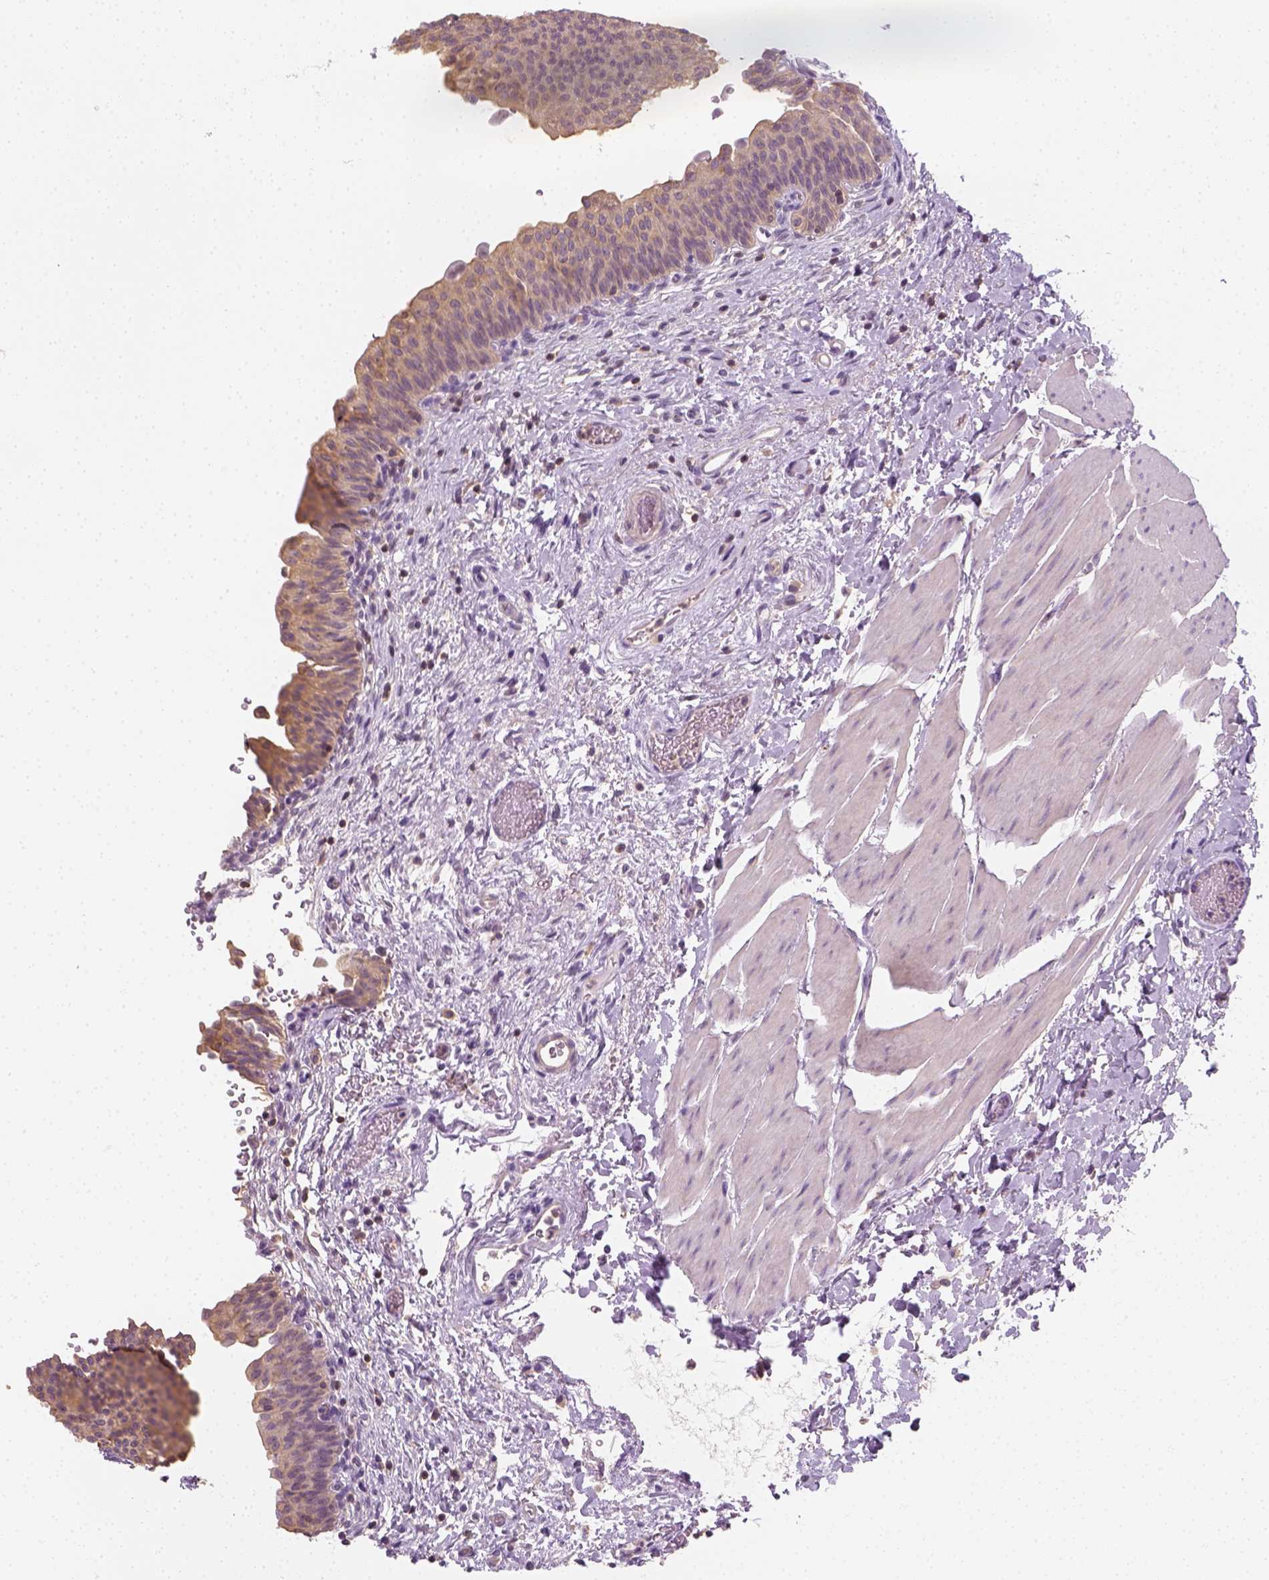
{"staining": {"intensity": "weak", "quantity": ">75%", "location": "cytoplasmic/membranous"}, "tissue": "urinary bladder", "cell_type": "Urothelial cells", "image_type": "normal", "snomed": [{"axis": "morphology", "description": "Normal tissue, NOS"}, {"axis": "topography", "description": "Urinary bladder"}], "caption": "A micrograph of urinary bladder stained for a protein displays weak cytoplasmic/membranous brown staining in urothelial cells. The protein of interest is shown in brown color, while the nuclei are stained blue.", "gene": "EPHB1", "patient": {"sex": "male", "age": 56}}